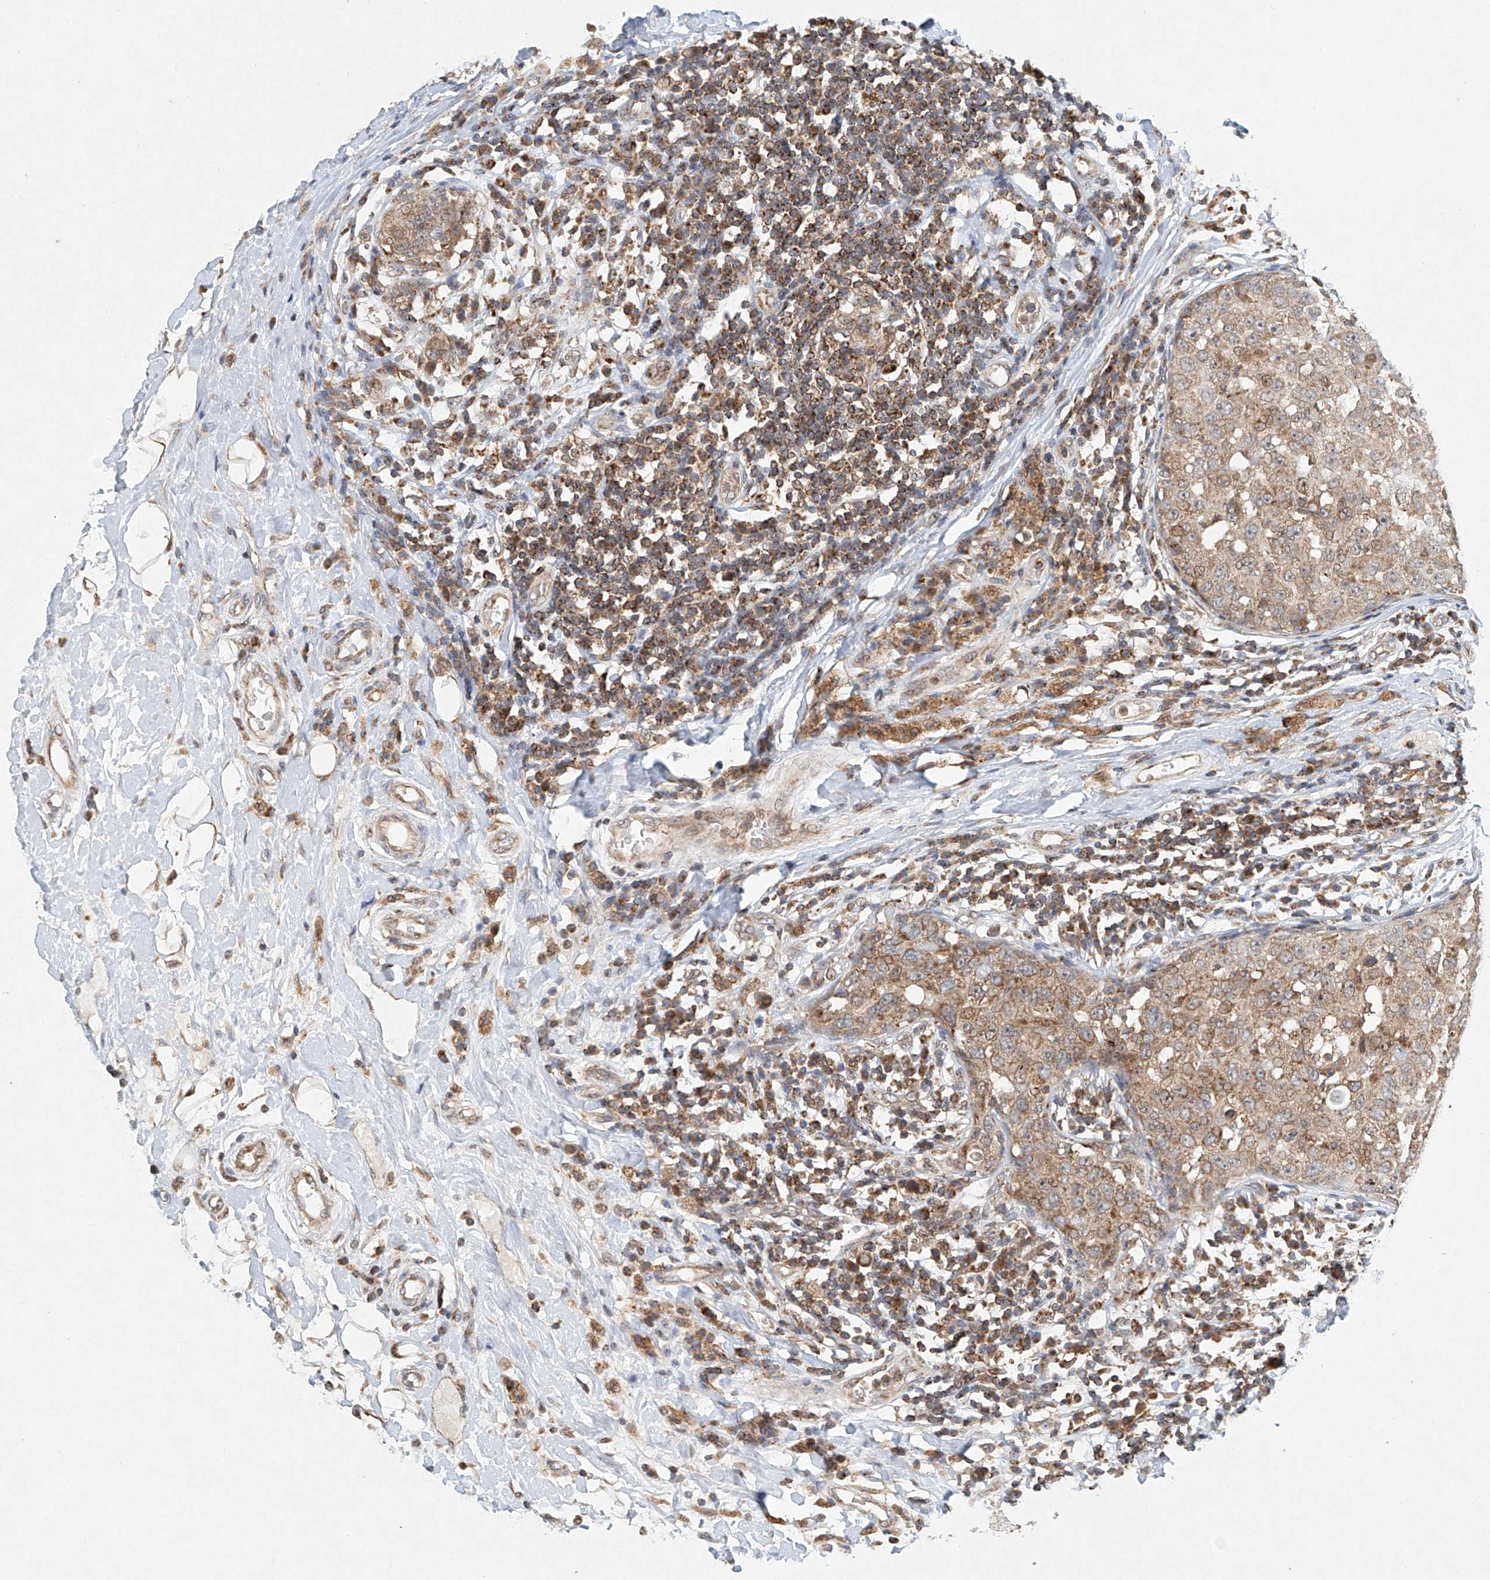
{"staining": {"intensity": "weak", "quantity": ">75%", "location": "cytoplasmic/membranous"}, "tissue": "breast cancer", "cell_type": "Tumor cells", "image_type": "cancer", "snomed": [{"axis": "morphology", "description": "Duct carcinoma"}, {"axis": "topography", "description": "Breast"}], "caption": "About >75% of tumor cells in human breast intraductal carcinoma exhibit weak cytoplasmic/membranous protein expression as visualized by brown immunohistochemical staining.", "gene": "DCAF11", "patient": {"sex": "female", "age": 27}}